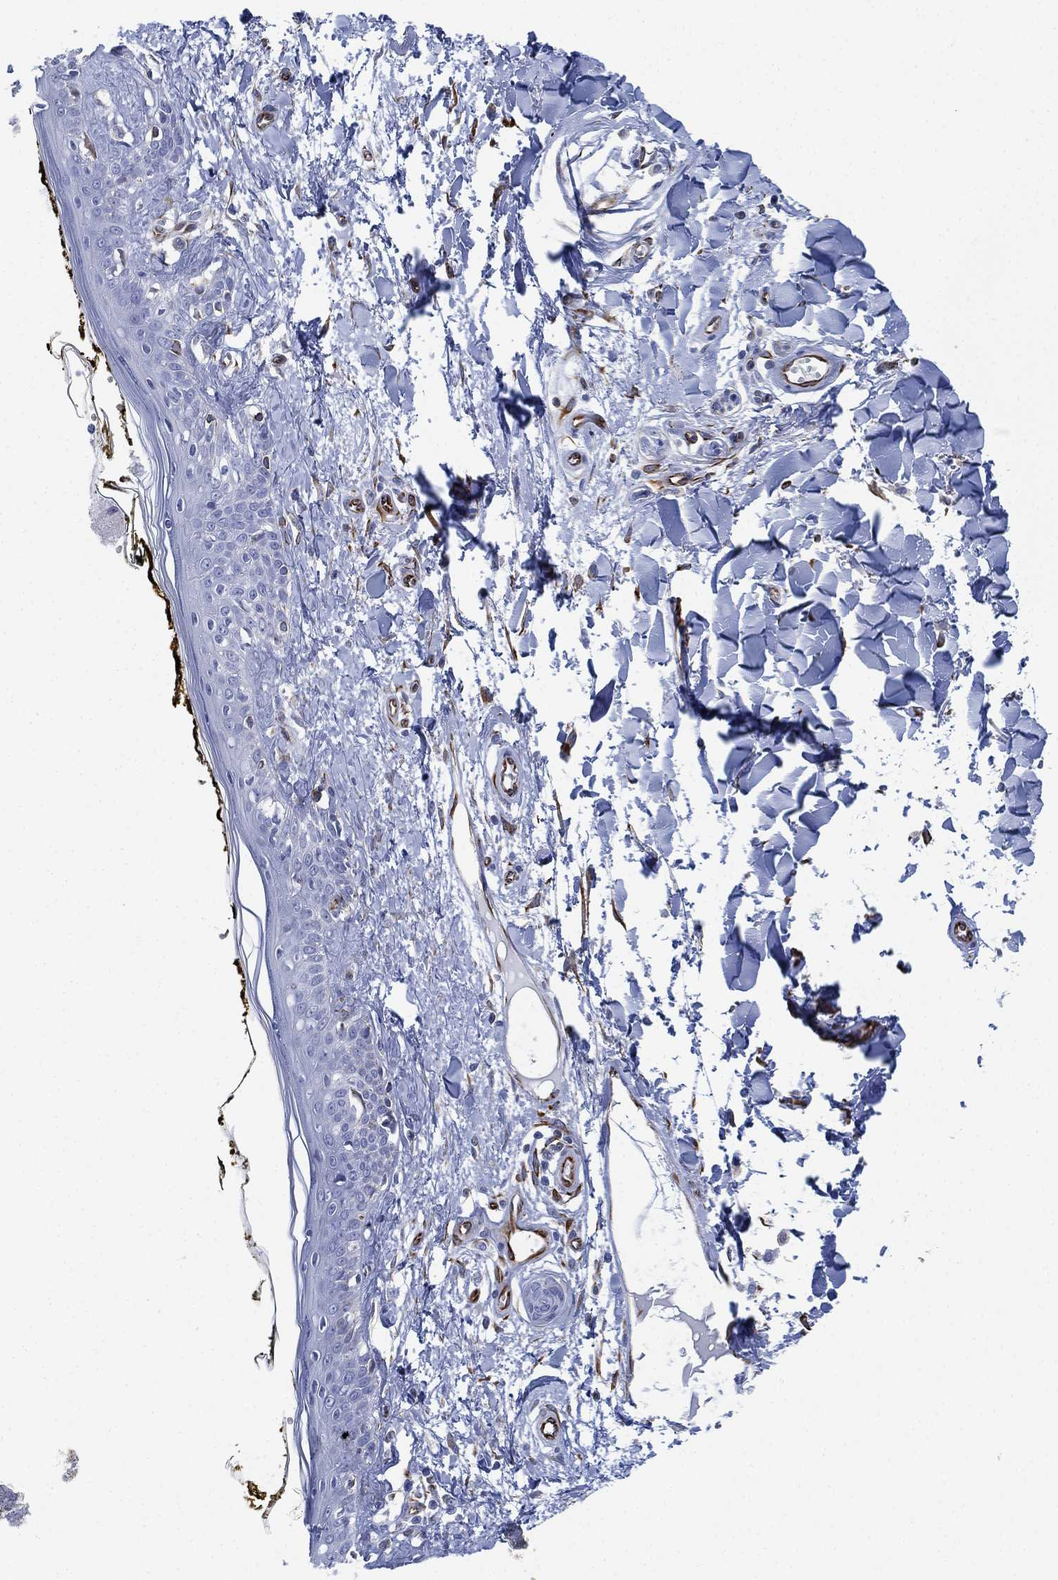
{"staining": {"intensity": "moderate", "quantity": "25%-75%", "location": "cytoplasmic/membranous"}, "tissue": "skin", "cell_type": "Fibroblasts", "image_type": "normal", "snomed": [{"axis": "morphology", "description": "Normal tissue, NOS"}, {"axis": "topography", "description": "Skin"}], "caption": "This image shows IHC staining of benign skin, with medium moderate cytoplasmic/membranous expression in approximately 25%-75% of fibroblasts.", "gene": "PSKH2", "patient": {"sex": "male", "age": 76}}